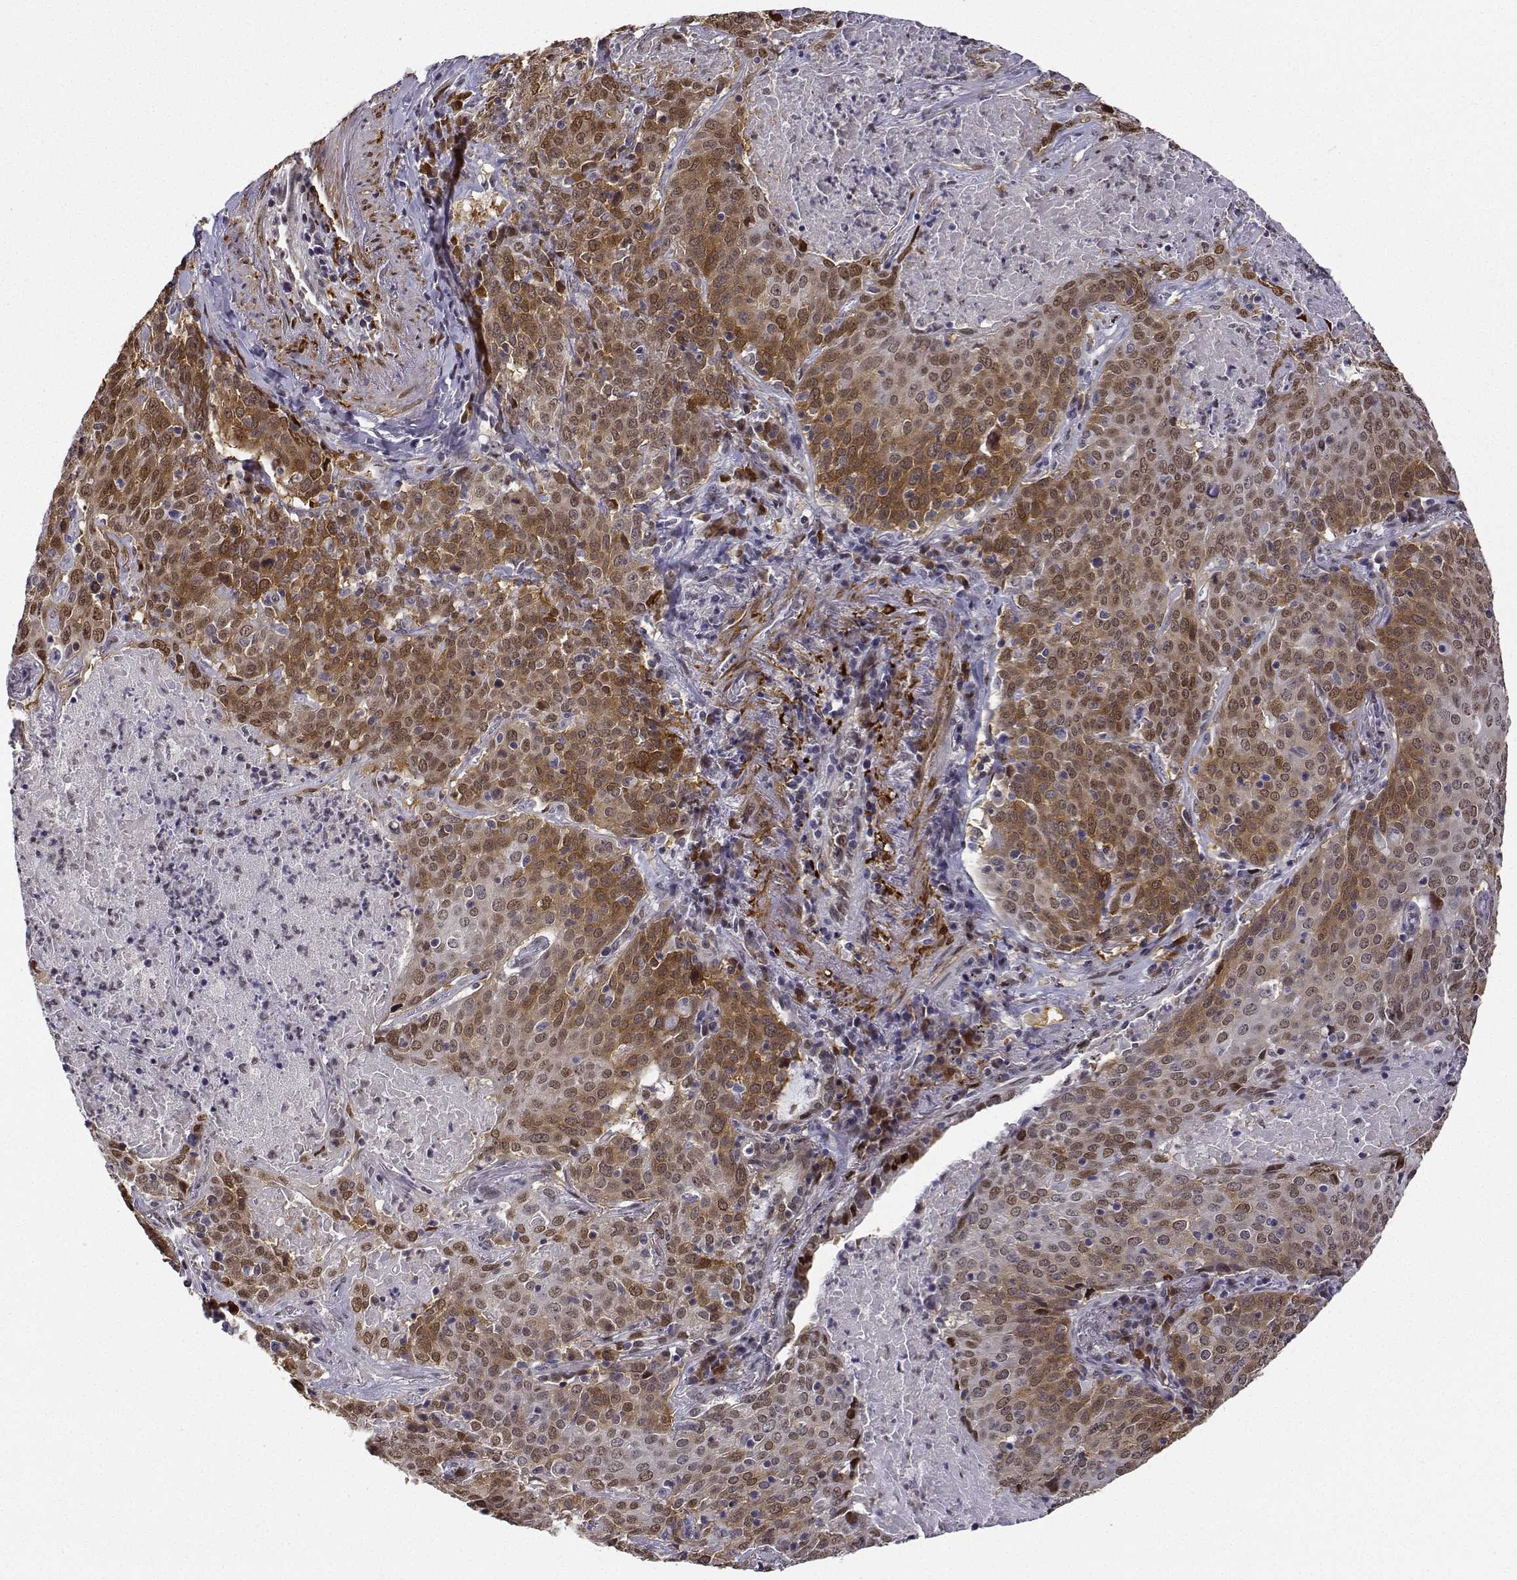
{"staining": {"intensity": "moderate", "quantity": ">75%", "location": "cytoplasmic/membranous,nuclear"}, "tissue": "lung cancer", "cell_type": "Tumor cells", "image_type": "cancer", "snomed": [{"axis": "morphology", "description": "Squamous cell carcinoma, NOS"}, {"axis": "topography", "description": "Lung"}], "caption": "The micrograph shows a brown stain indicating the presence of a protein in the cytoplasmic/membranous and nuclear of tumor cells in lung cancer.", "gene": "PHGDH", "patient": {"sex": "male", "age": 82}}